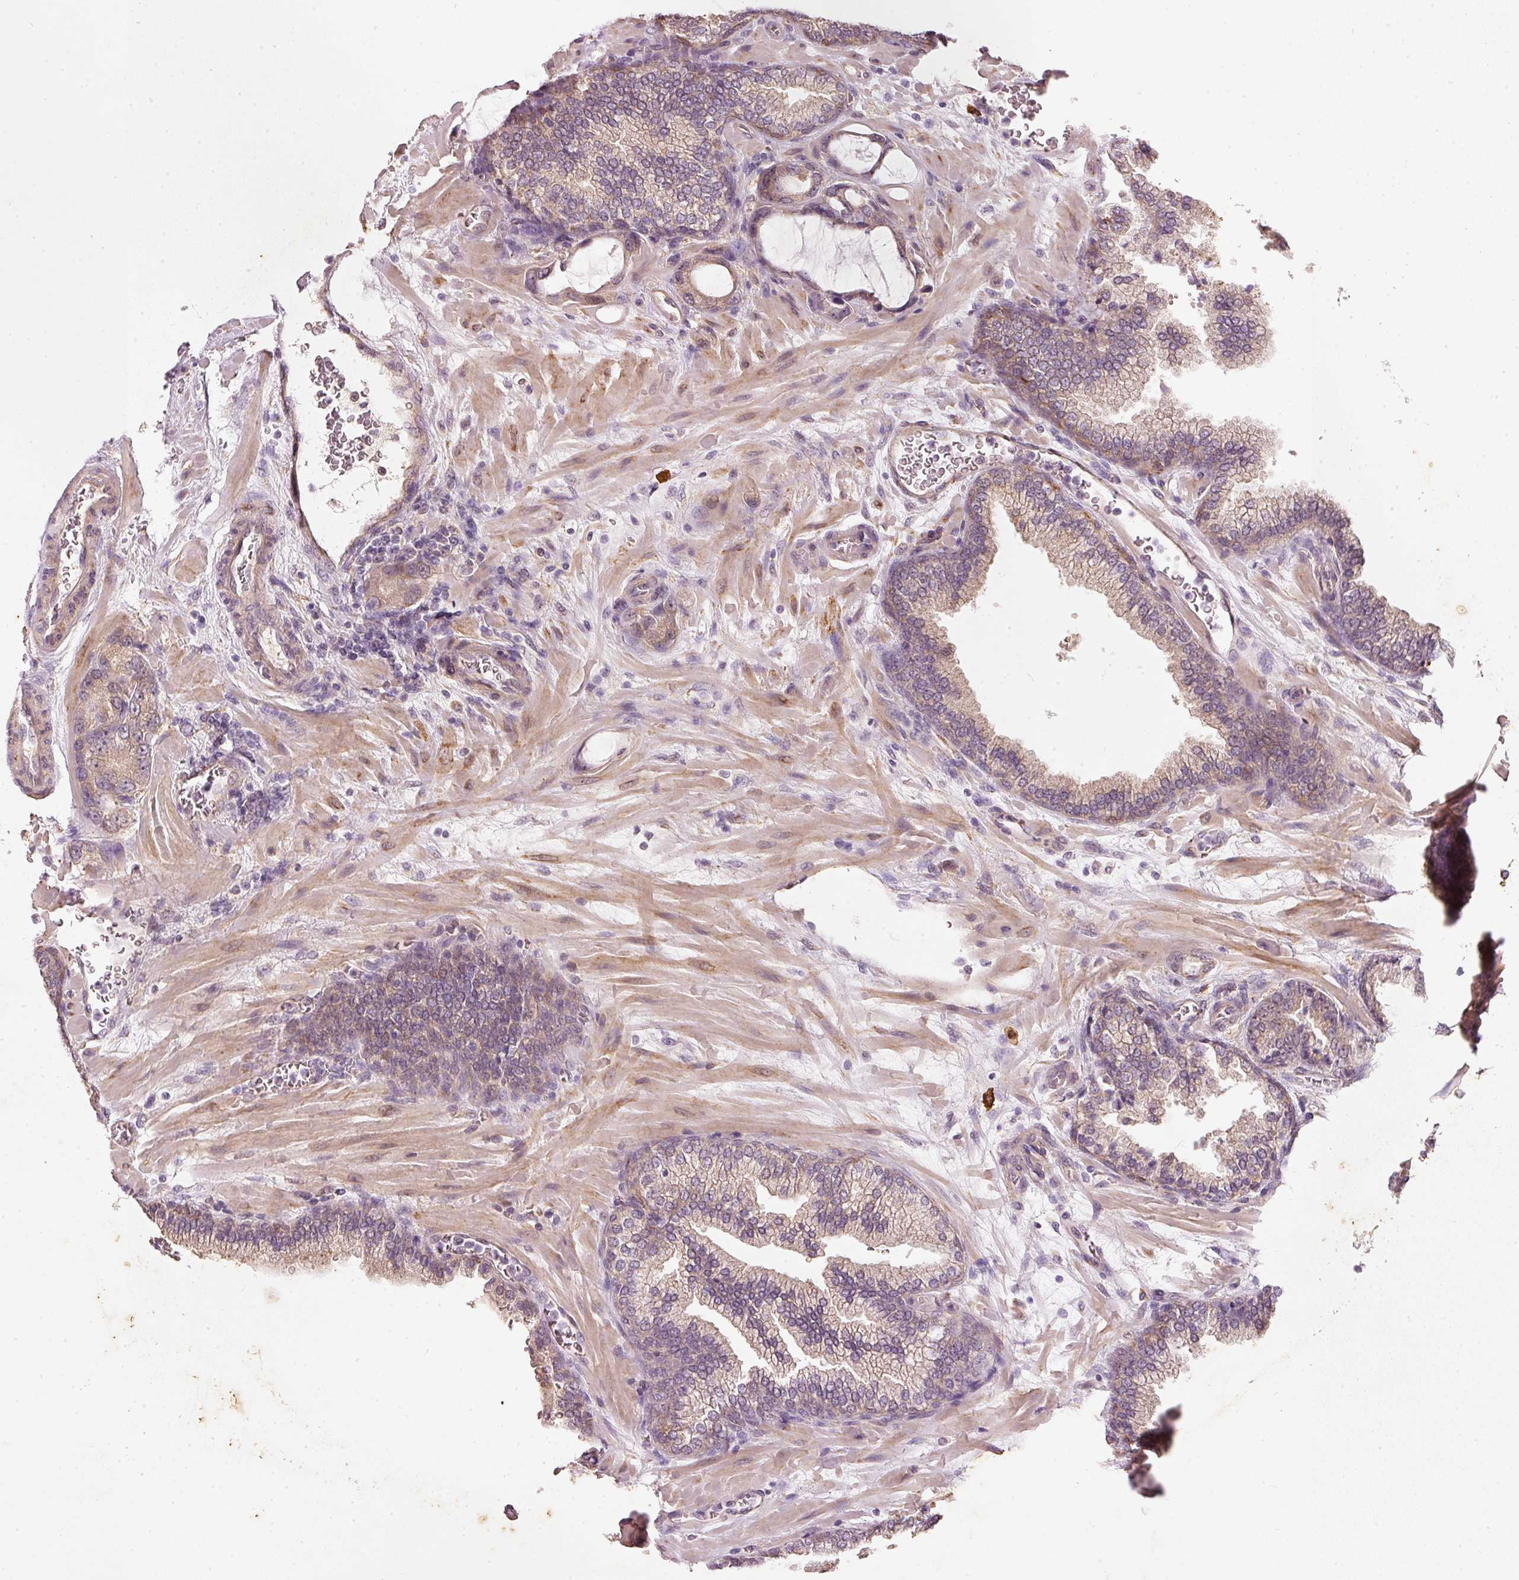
{"staining": {"intensity": "weak", "quantity": ">75%", "location": "cytoplasmic/membranous"}, "tissue": "prostate cancer", "cell_type": "Tumor cells", "image_type": "cancer", "snomed": [{"axis": "morphology", "description": "Adenocarcinoma, High grade"}, {"axis": "topography", "description": "Prostate"}], "caption": "Tumor cells demonstrate low levels of weak cytoplasmic/membranous positivity in approximately >75% of cells in human adenocarcinoma (high-grade) (prostate).", "gene": "RGL2", "patient": {"sex": "male", "age": 68}}